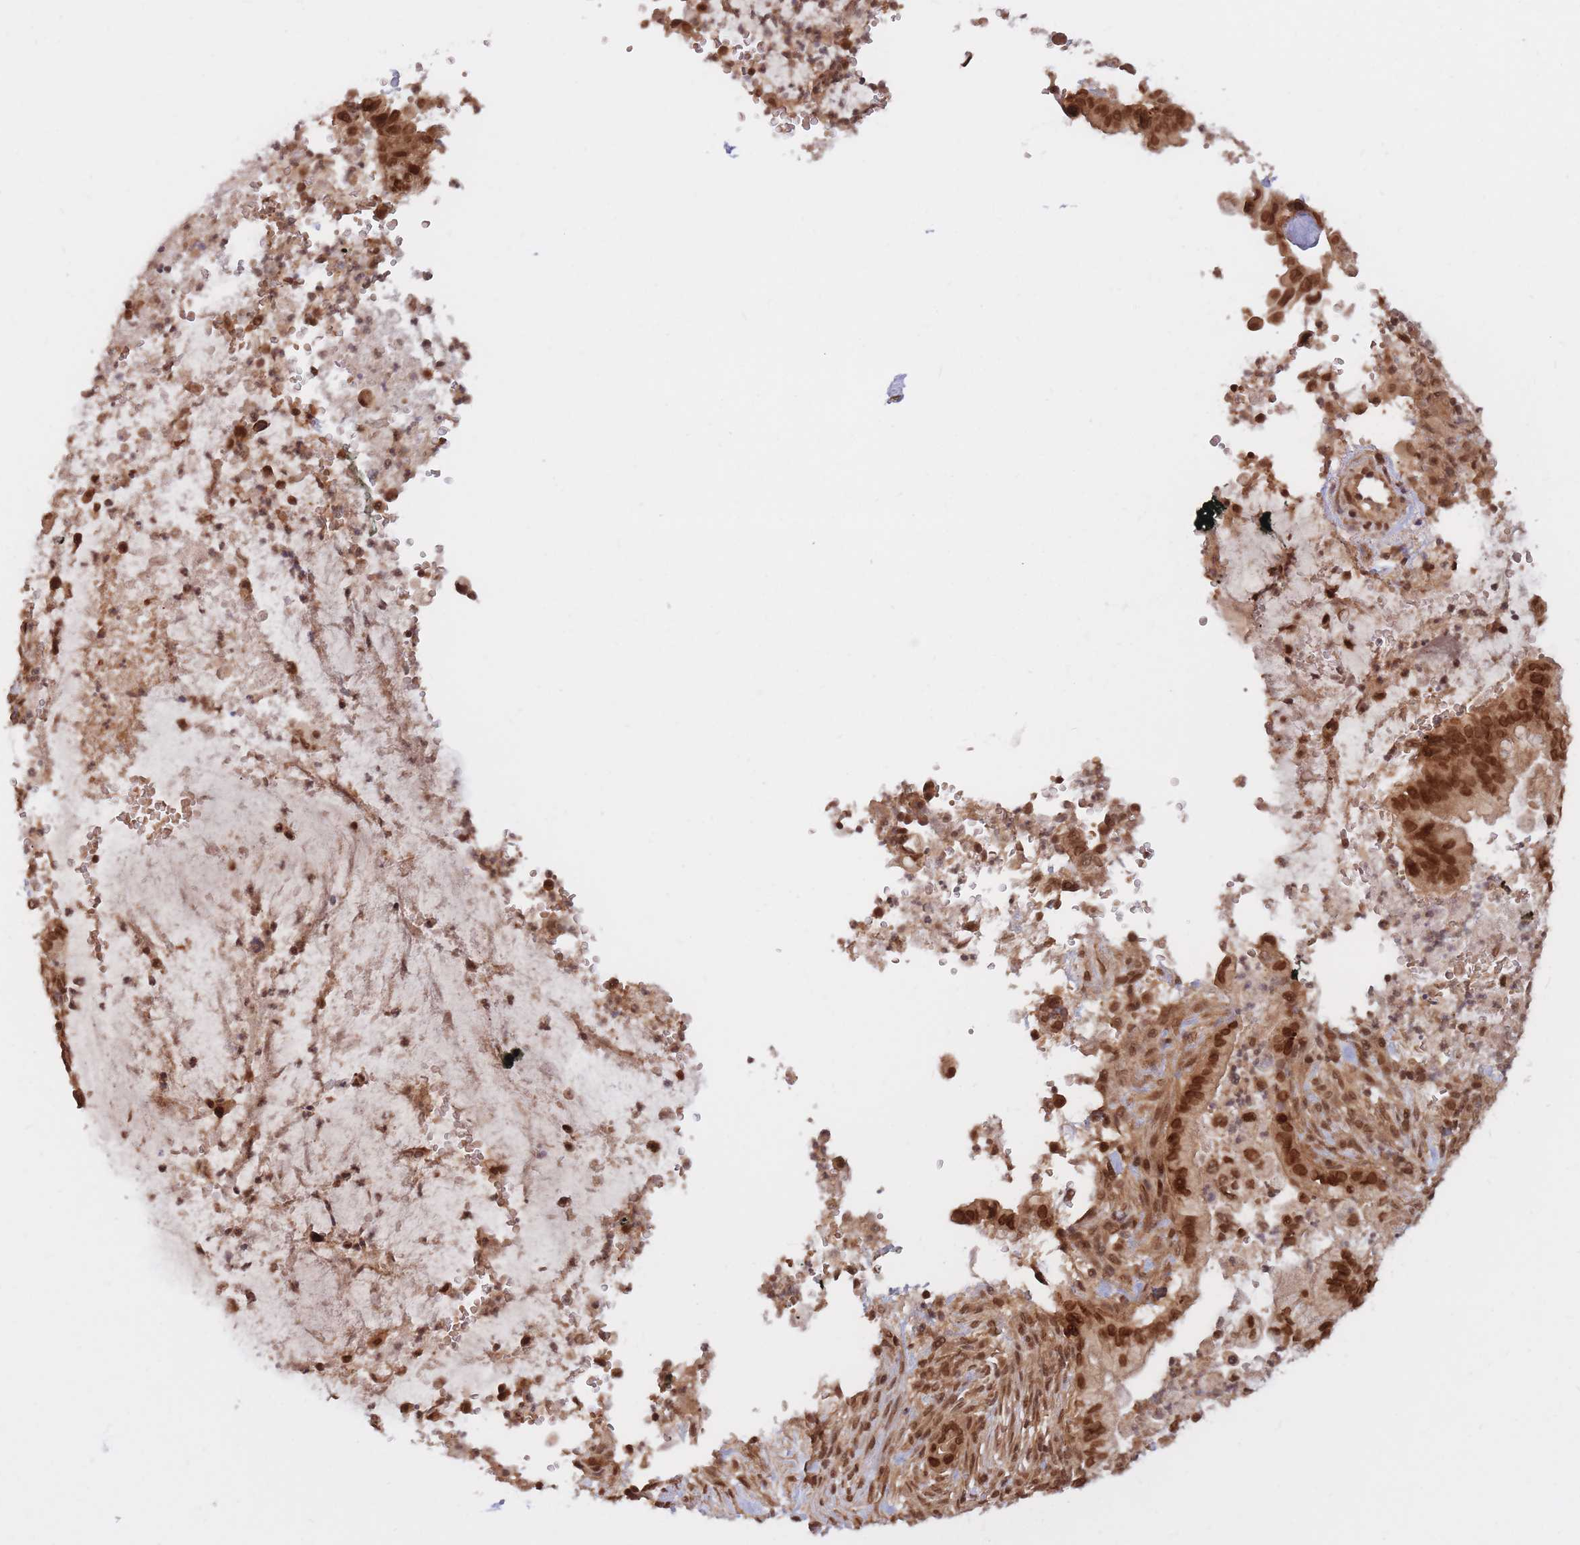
{"staining": {"intensity": "strong", "quantity": ">75%", "location": "nuclear"}, "tissue": "pancreatic cancer", "cell_type": "Tumor cells", "image_type": "cancer", "snomed": [{"axis": "morphology", "description": "Adenocarcinoma, NOS"}, {"axis": "topography", "description": "Pancreas"}], "caption": "The image displays a brown stain indicating the presence of a protein in the nuclear of tumor cells in pancreatic cancer.", "gene": "SRA1", "patient": {"sex": "male", "age": 44}}